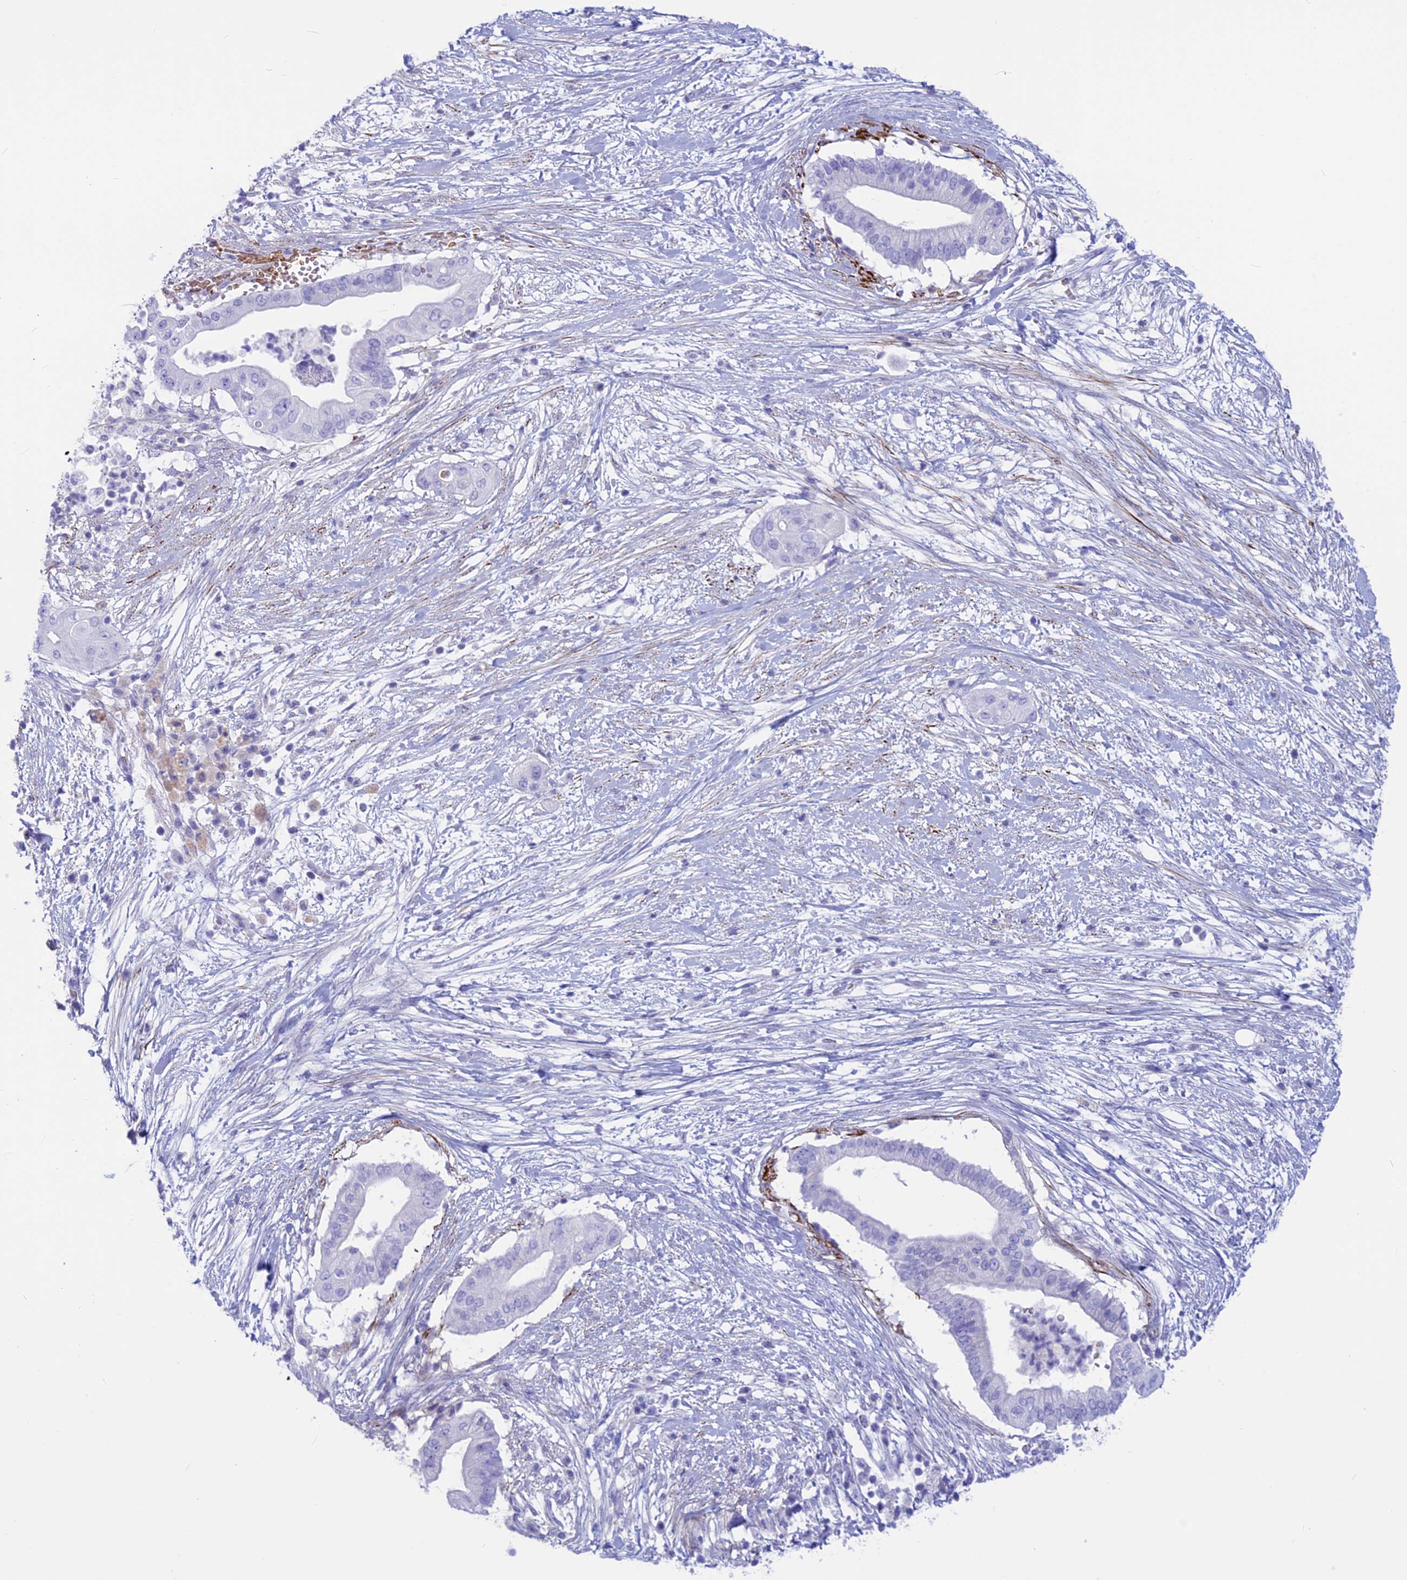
{"staining": {"intensity": "negative", "quantity": "none", "location": "none"}, "tissue": "pancreatic cancer", "cell_type": "Tumor cells", "image_type": "cancer", "snomed": [{"axis": "morphology", "description": "Adenocarcinoma, NOS"}, {"axis": "topography", "description": "Pancreas"}], "caption": "There is no significant expression in tumor cells of adenocarcinoma (pancreatic).", "gene": "GAPDHS", "patient": {"sex": "male", "age": 68}}